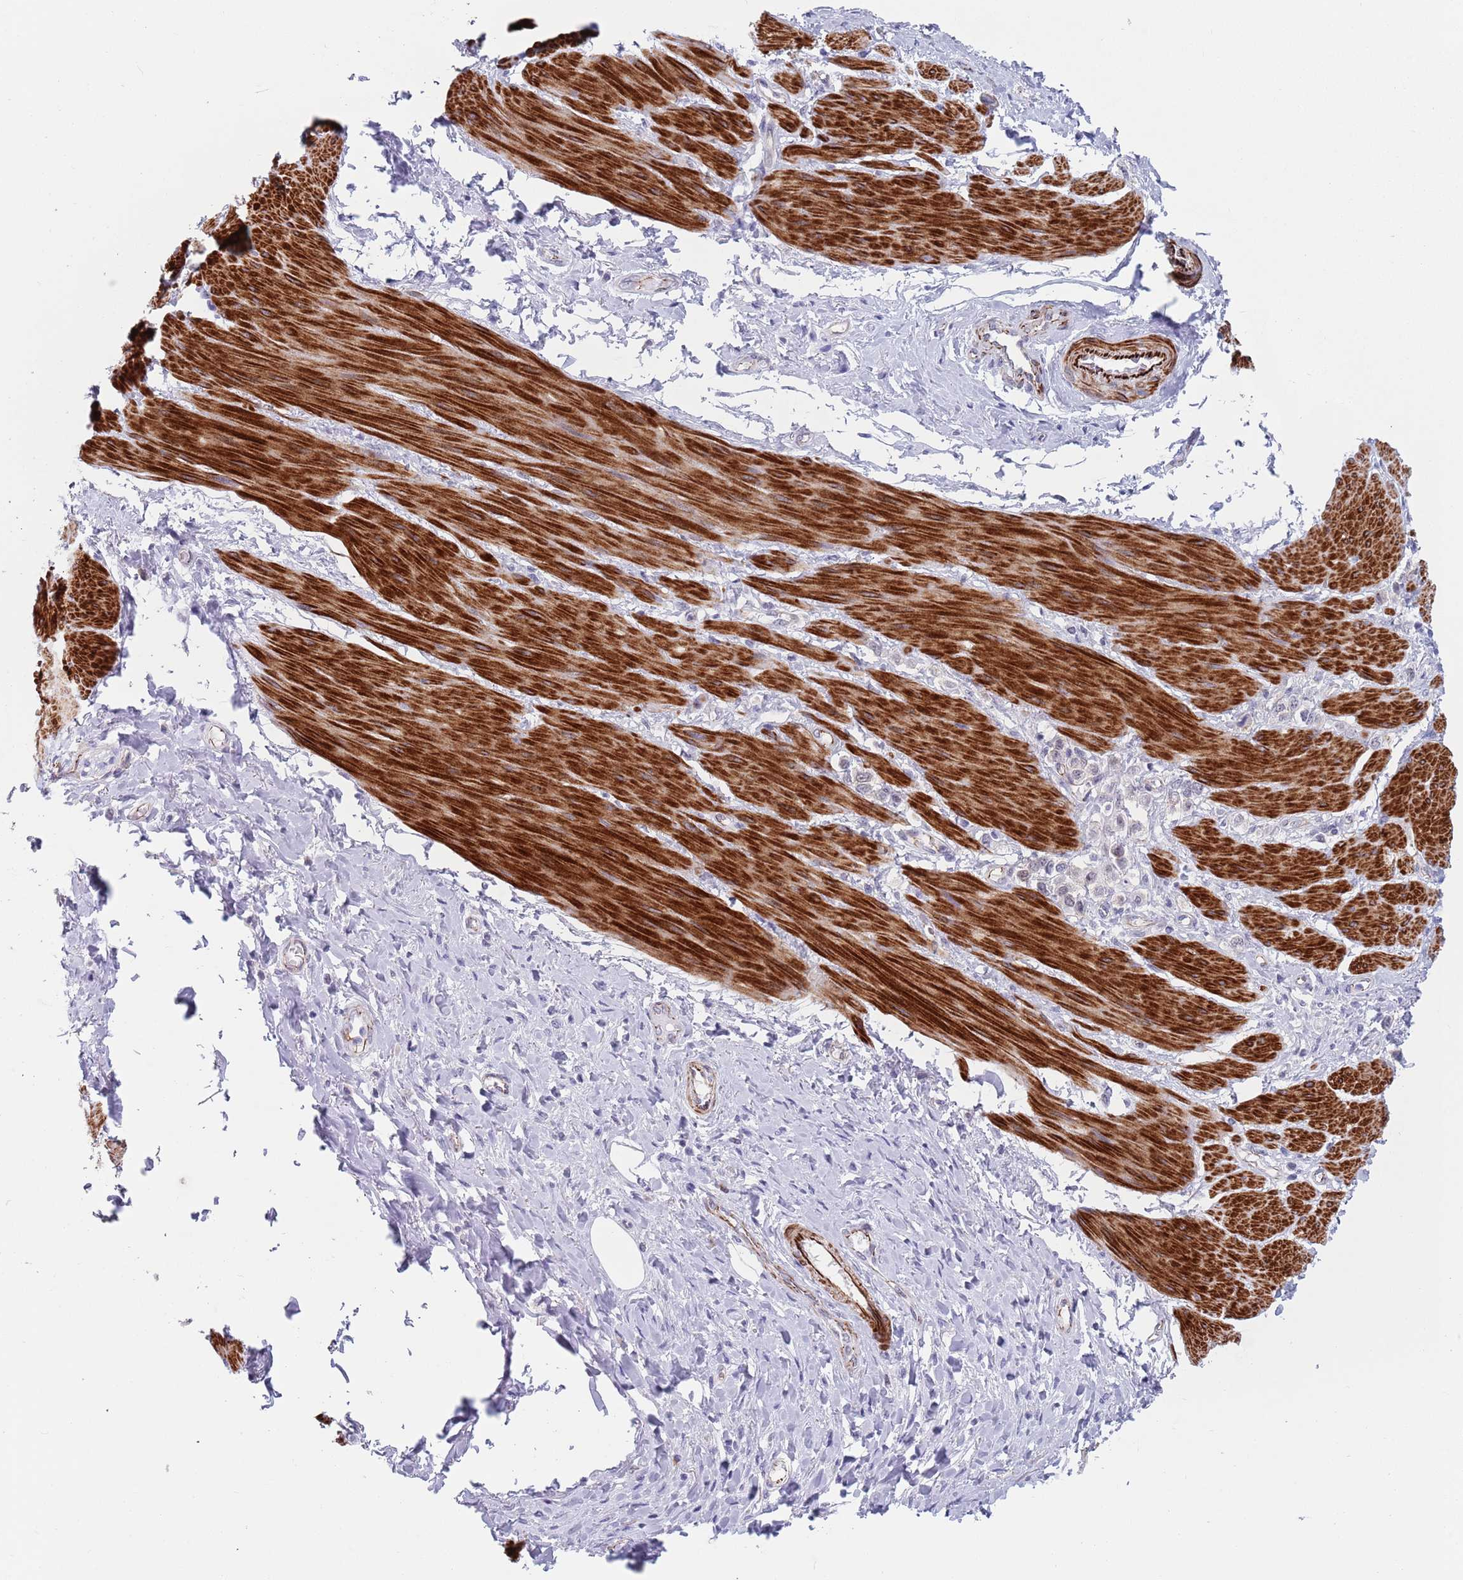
{"staining": {"intensity": "negative", "quantity": "none", "location": "none"}, "tissue": "stomach cancer", "cell_type": "Tumor cells", "image_type": "cancer", "snomed": [{"axis": "morphology", "description": "Adenocarcinoma, NOS"}, {"axis": "topography", "description": "Stomach"}], "caption": "High power microscopy image of an immunohistochemistry (IHC) micrograph of stomach cancer (adenocarcinoma), revealing no significant expression in tumor cells.", "gene": "OR5A2", "patient": {"sex": "female", "age": 65}}